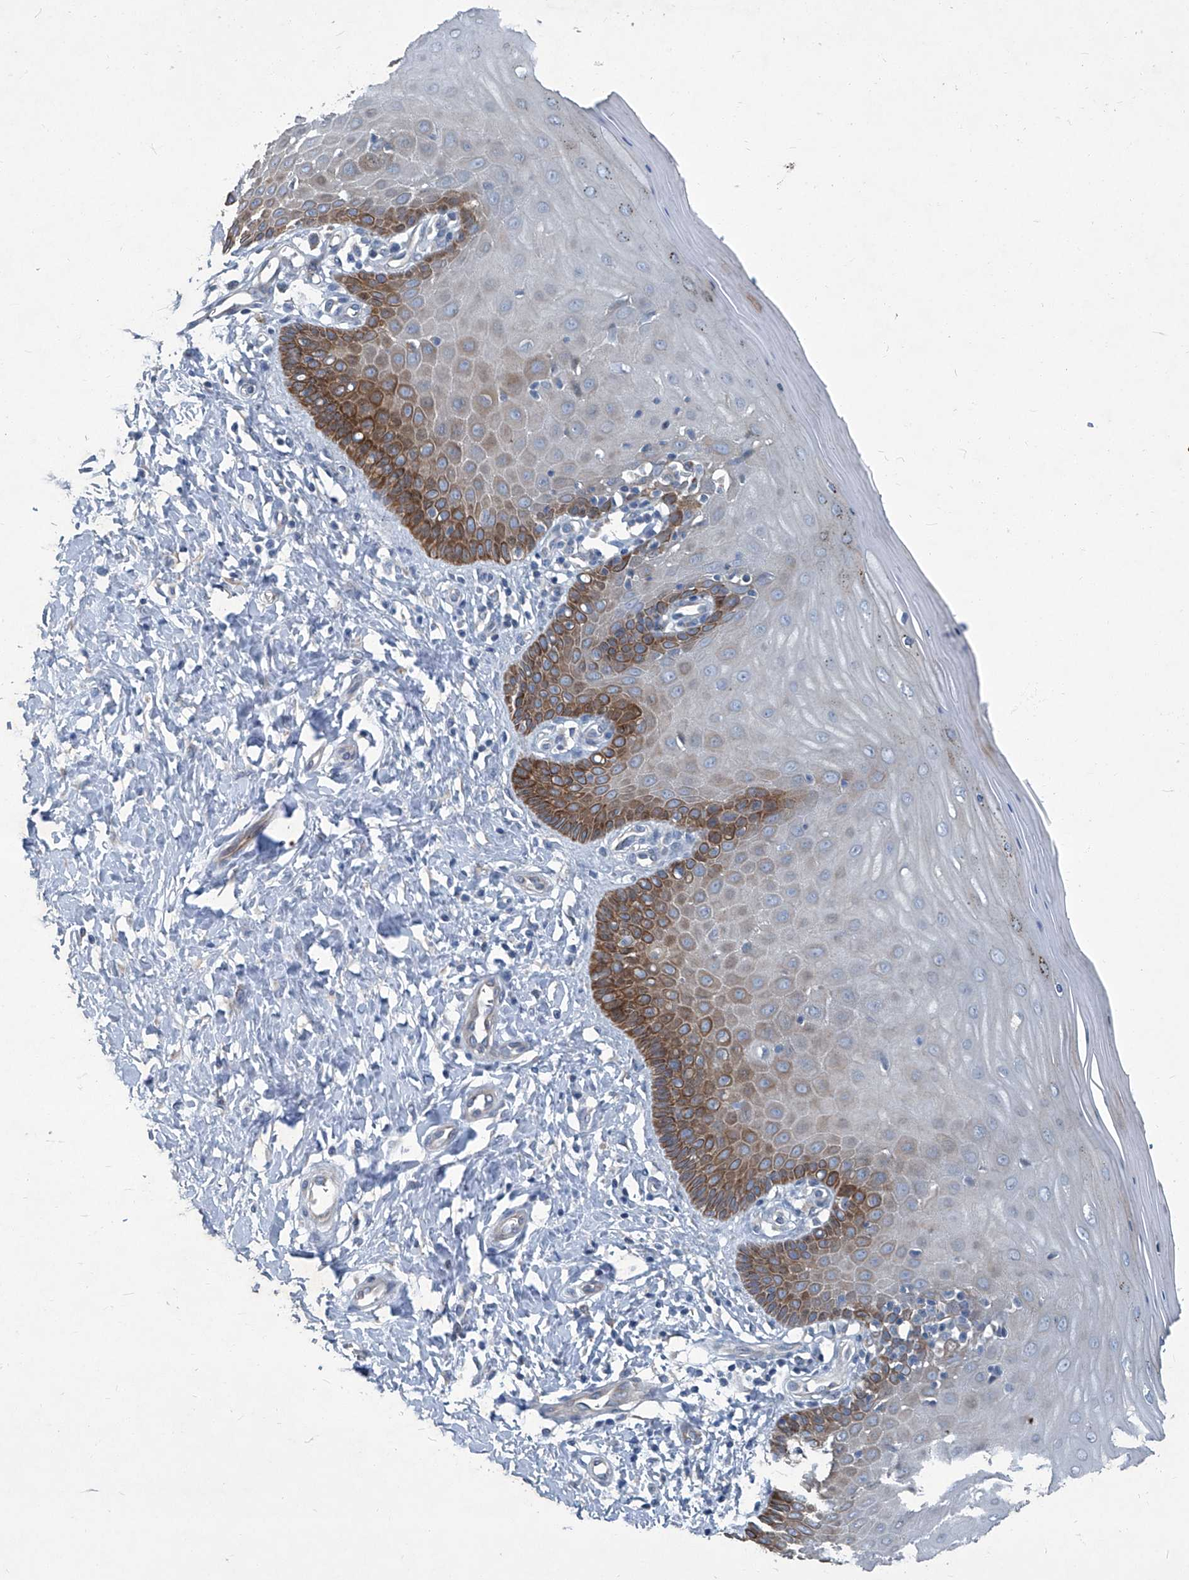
{"staining": {"intensity": "negative", "quantity": "none", "location": "none"}, "tissue": "cervix", "cell_type": "Glandular cells", "image_type": "normal", "snomed": [{"axis": "morphology", "description": "Normal tissue, NOS"}, {"axis": "topography", "description": "Cervix"}], "caption": "Cervix was stained to show a protein in brown. There is no significant expression in glandular cells. (Immunohistochemistry (ihc), brightfield microscopy, high magnification).", "gene": "SLC26A11", "patient": {"sex": "female", "age": 55}}